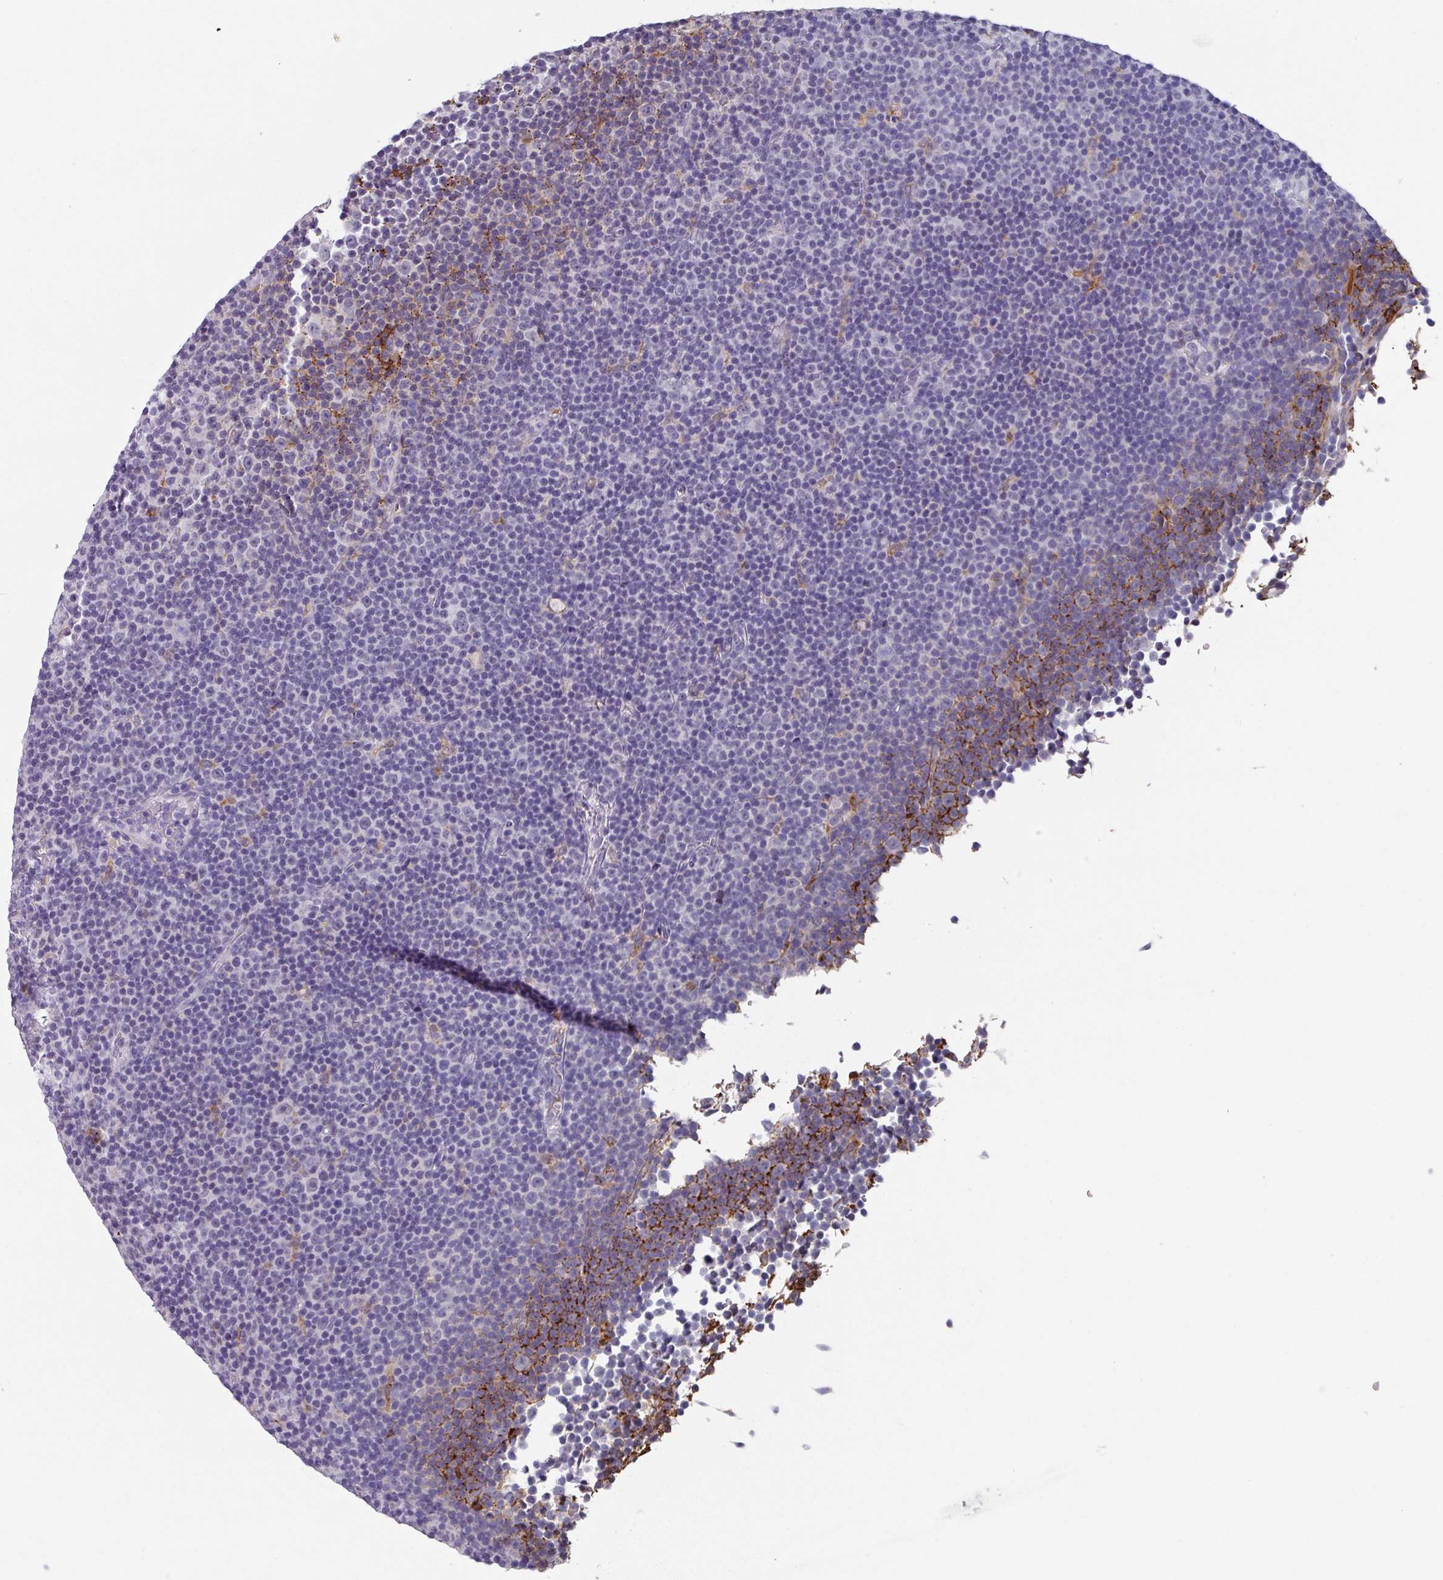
{"staining": {"intensity": "negative", "quantity": "none", "location": "none"}, "tissue": "lymphoma", "cell_type": "Tumor cells", "image_type": "cancer", "snomed": [{"axis": "morphology", "description": "Malignant lymphoma, non-Hodgkin's type, Low grade"}, {"axis": "topography", "description": "Lymph node"}], "caption": "A micrograph of low-grade malignant lymphoma, non-Hodgkin's type stained for a protein shows no brown staining in tumor cells.", "gene": "C1QB", "patient": {"sex": "female", "age": 67}}